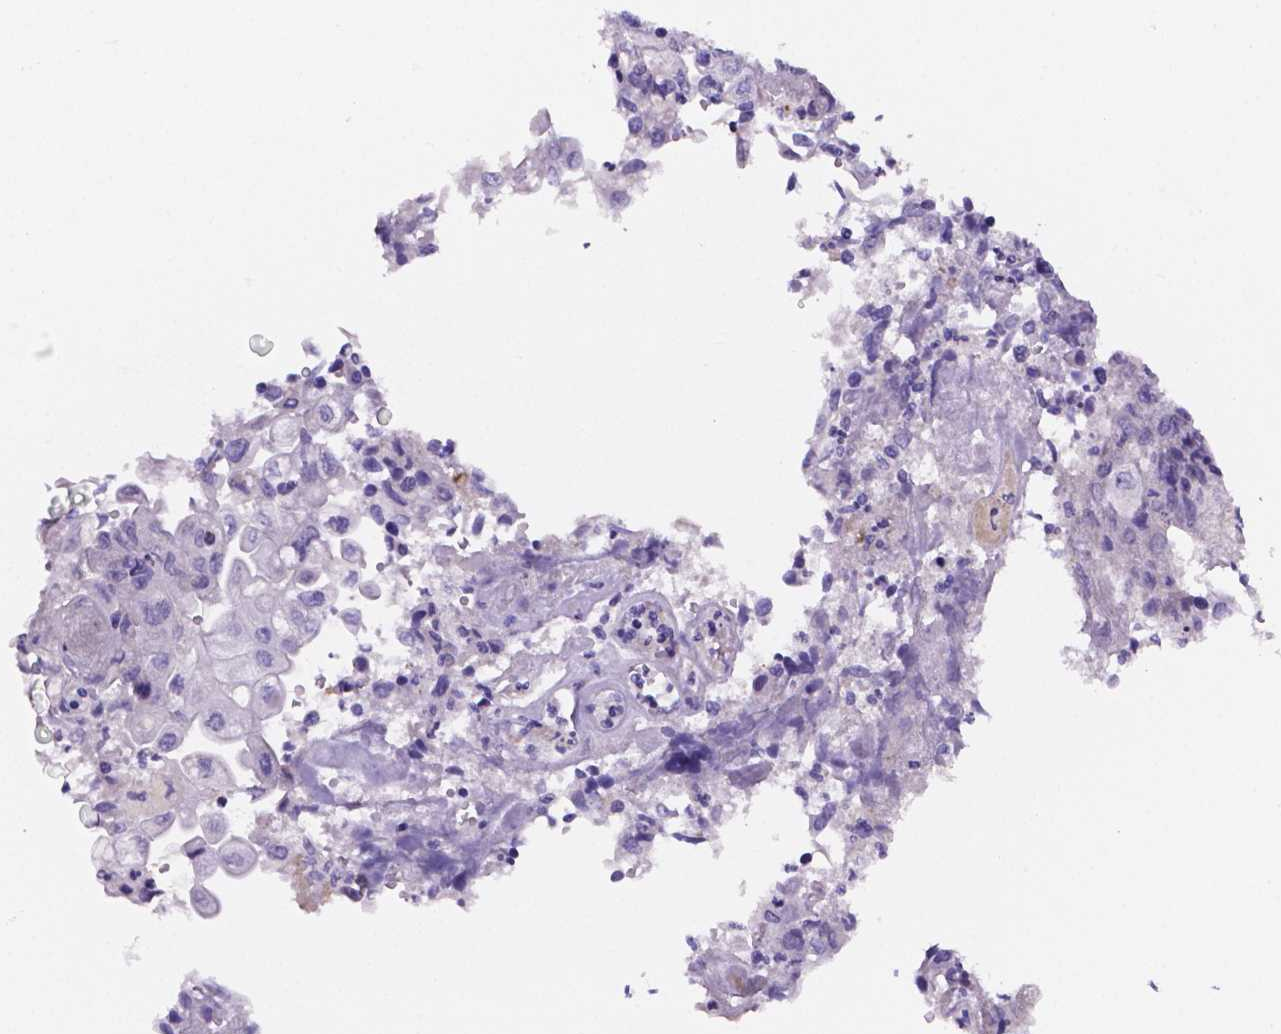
{"staining": {"intensity": "negative", "quantity": "none", "location": "none"}, "tissue": "endometrial cancer", "cell_type": "Tumor cells", "image_type": "cancer", "snomed": [{"axis": "morphology", "description": "Adenocarcinoma, NOS"}, {"axis": "topography", "description": "Endometrium"}], "caption": "Tumor cells are negative for brown protein staining in adenocarcinoma (endometrial). (DAB (3,3'-diaminobenzidine) immunohistochemistry (IHC) visualized using brightfield microscopy, high magnification).", "gene": "NRGN", "patient": {"sex": "female", "age": 54}}